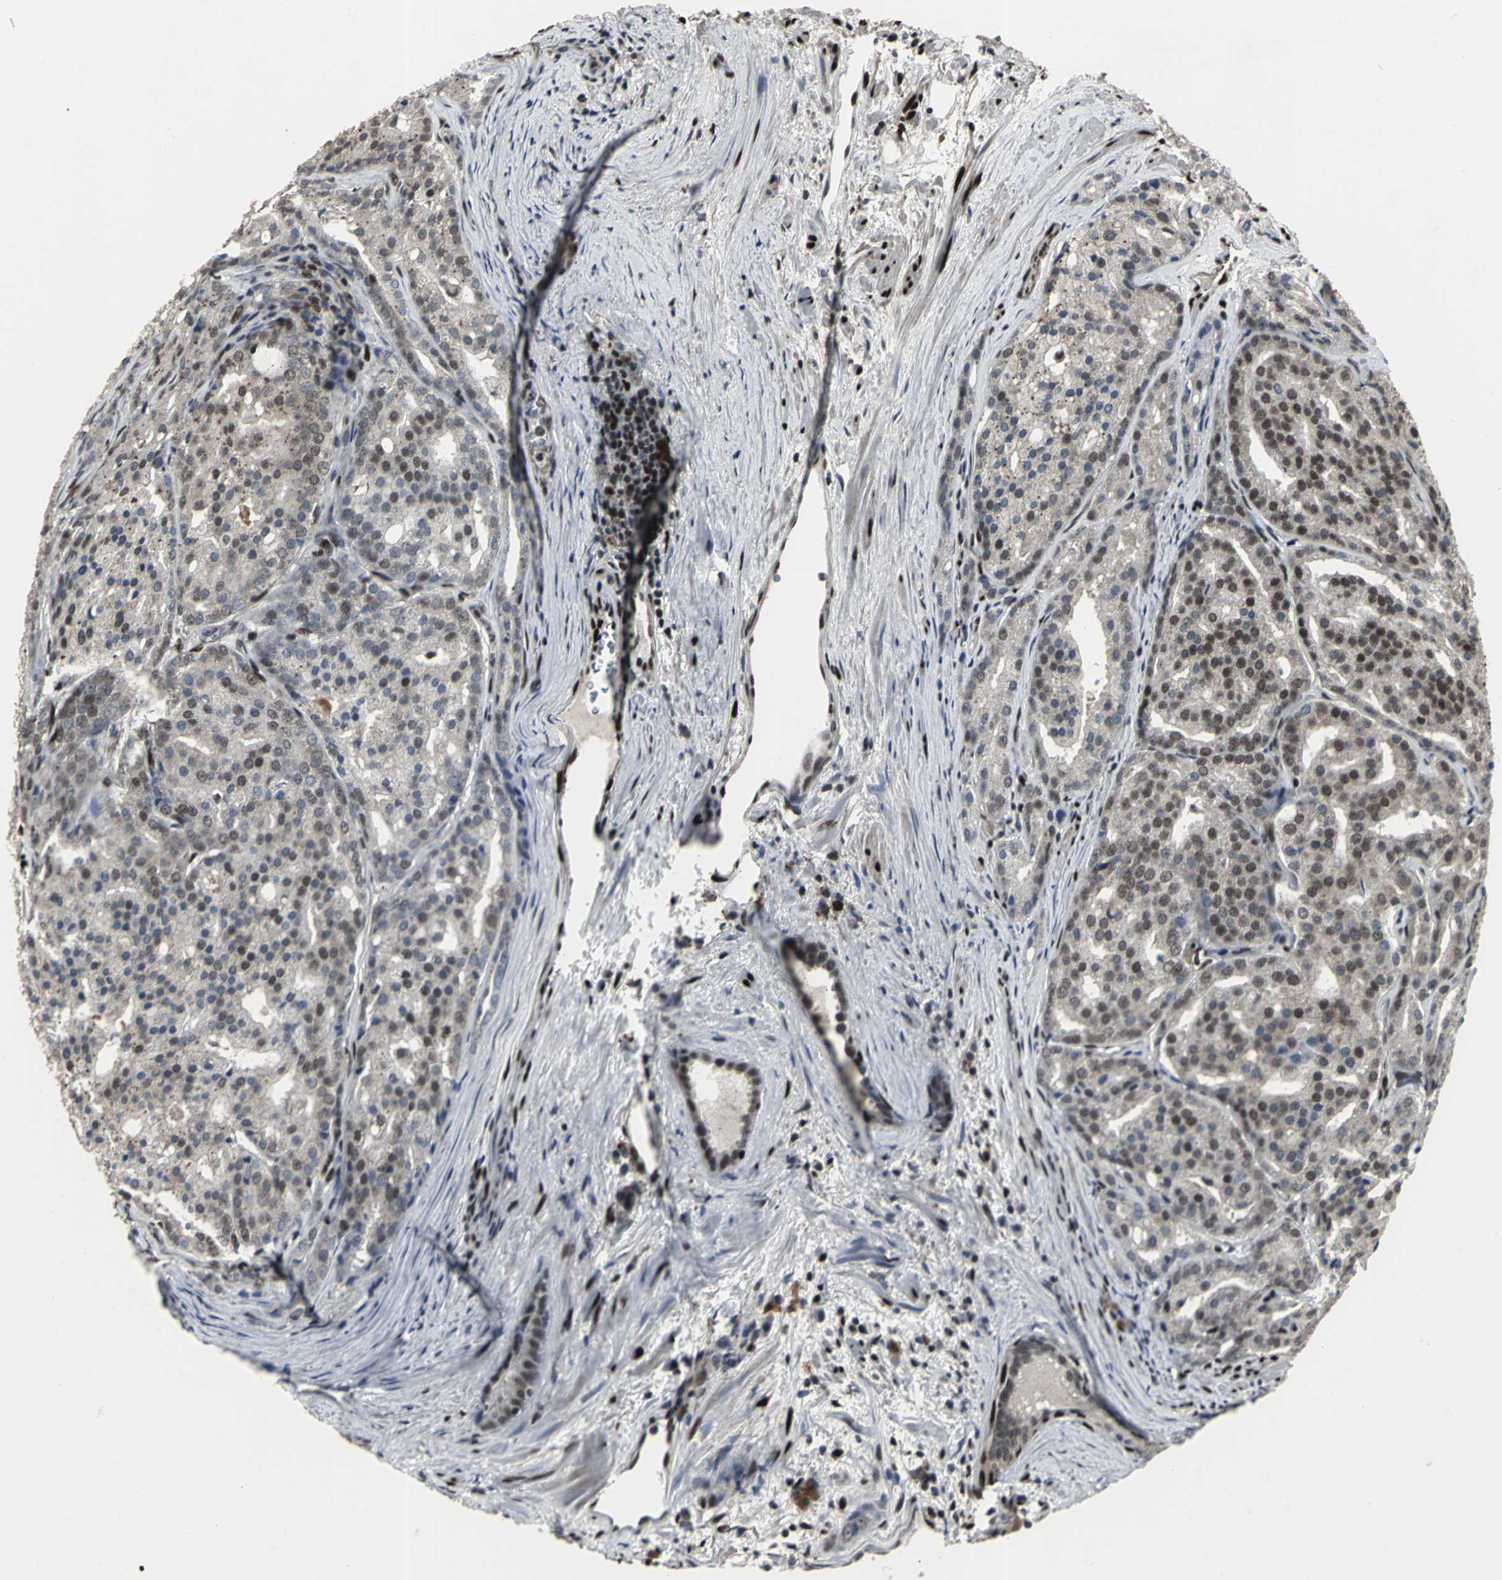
{"staining": {"intensity": "moderate", "quantity": "25%-75%", "location": "nuclear"}, "tissue": "prostate cancer", "cell_type": "Tumor cells", "image_type": "cancer", "snomed": [{"axis": "morphology", "description": "Adenocarcinoma, High grade"}, {"axis": "topography", "description": "Prostate"}], "caption": "An image of human prostate adenocarcinoma (high-grade) stained for a protein exhibits moderate nuclear brown staining in tumor cells. (DAB (3,3'-diaminobenzidine) IHC, brown staining for protein, blue staining for nuclei).", "gene": "SRF", "patient": {"sex": "male", "age": 64}}